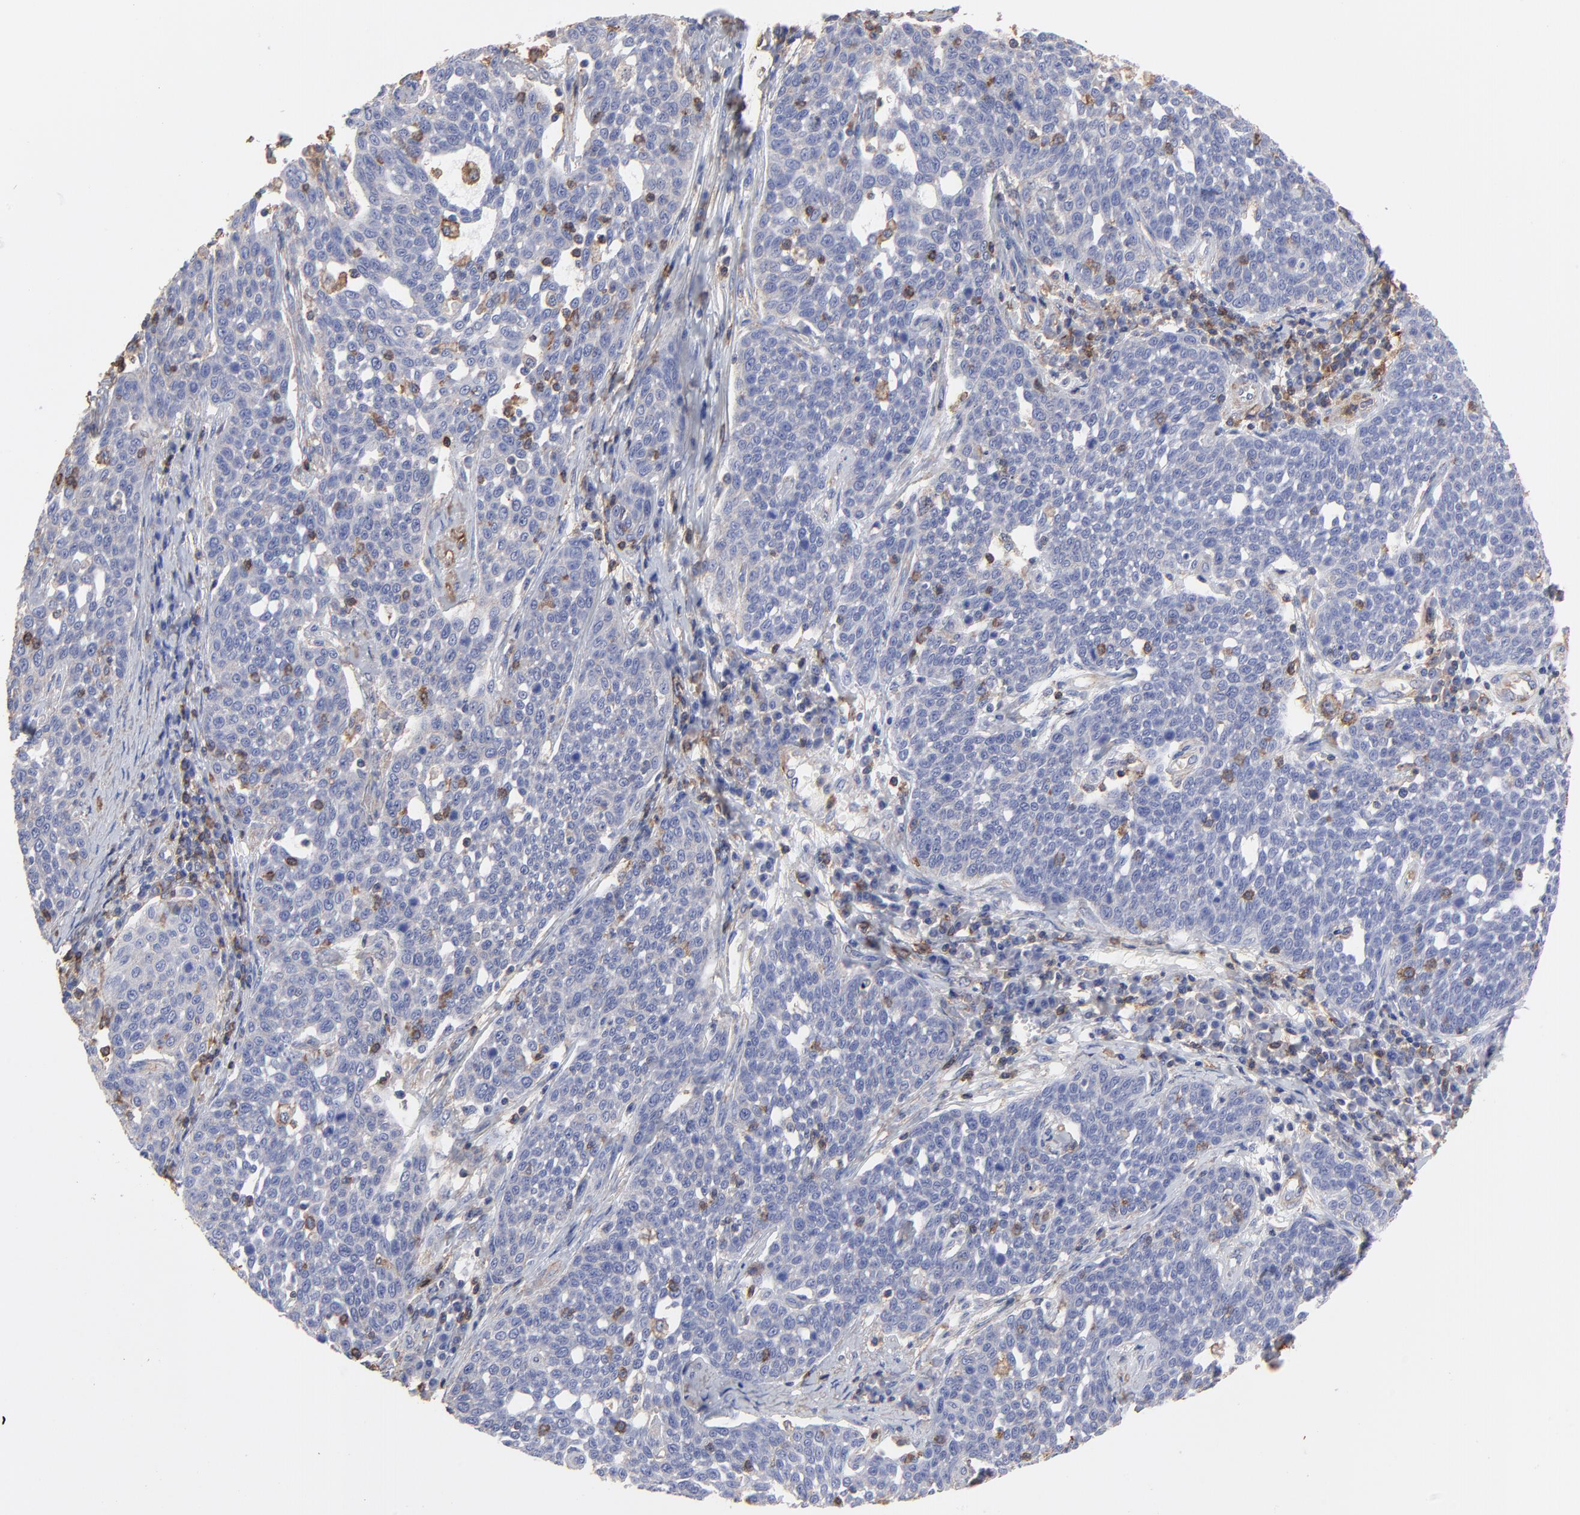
{"staining": {"intensity": "weak", "quantity": "<25%", "location": "cytoplasmic/membranous"}, "tissue": "cervical cancer", "cell_type": "Tumor cells", "image_type": "cancer", "snomed": [{"axis": "morphology", "description": "Squamous cell carcinoma, NOS"}, {"axis": "topography", "description": "Cervix"}], "caption": "High power microscopy image of an immunohistochemistry micrograph of cervical cancer (squamous cell carcinoma), revealing no significant expression in tumor cells.", "gene": "ASL", "patient": {"sex": "female", "age": 34}}